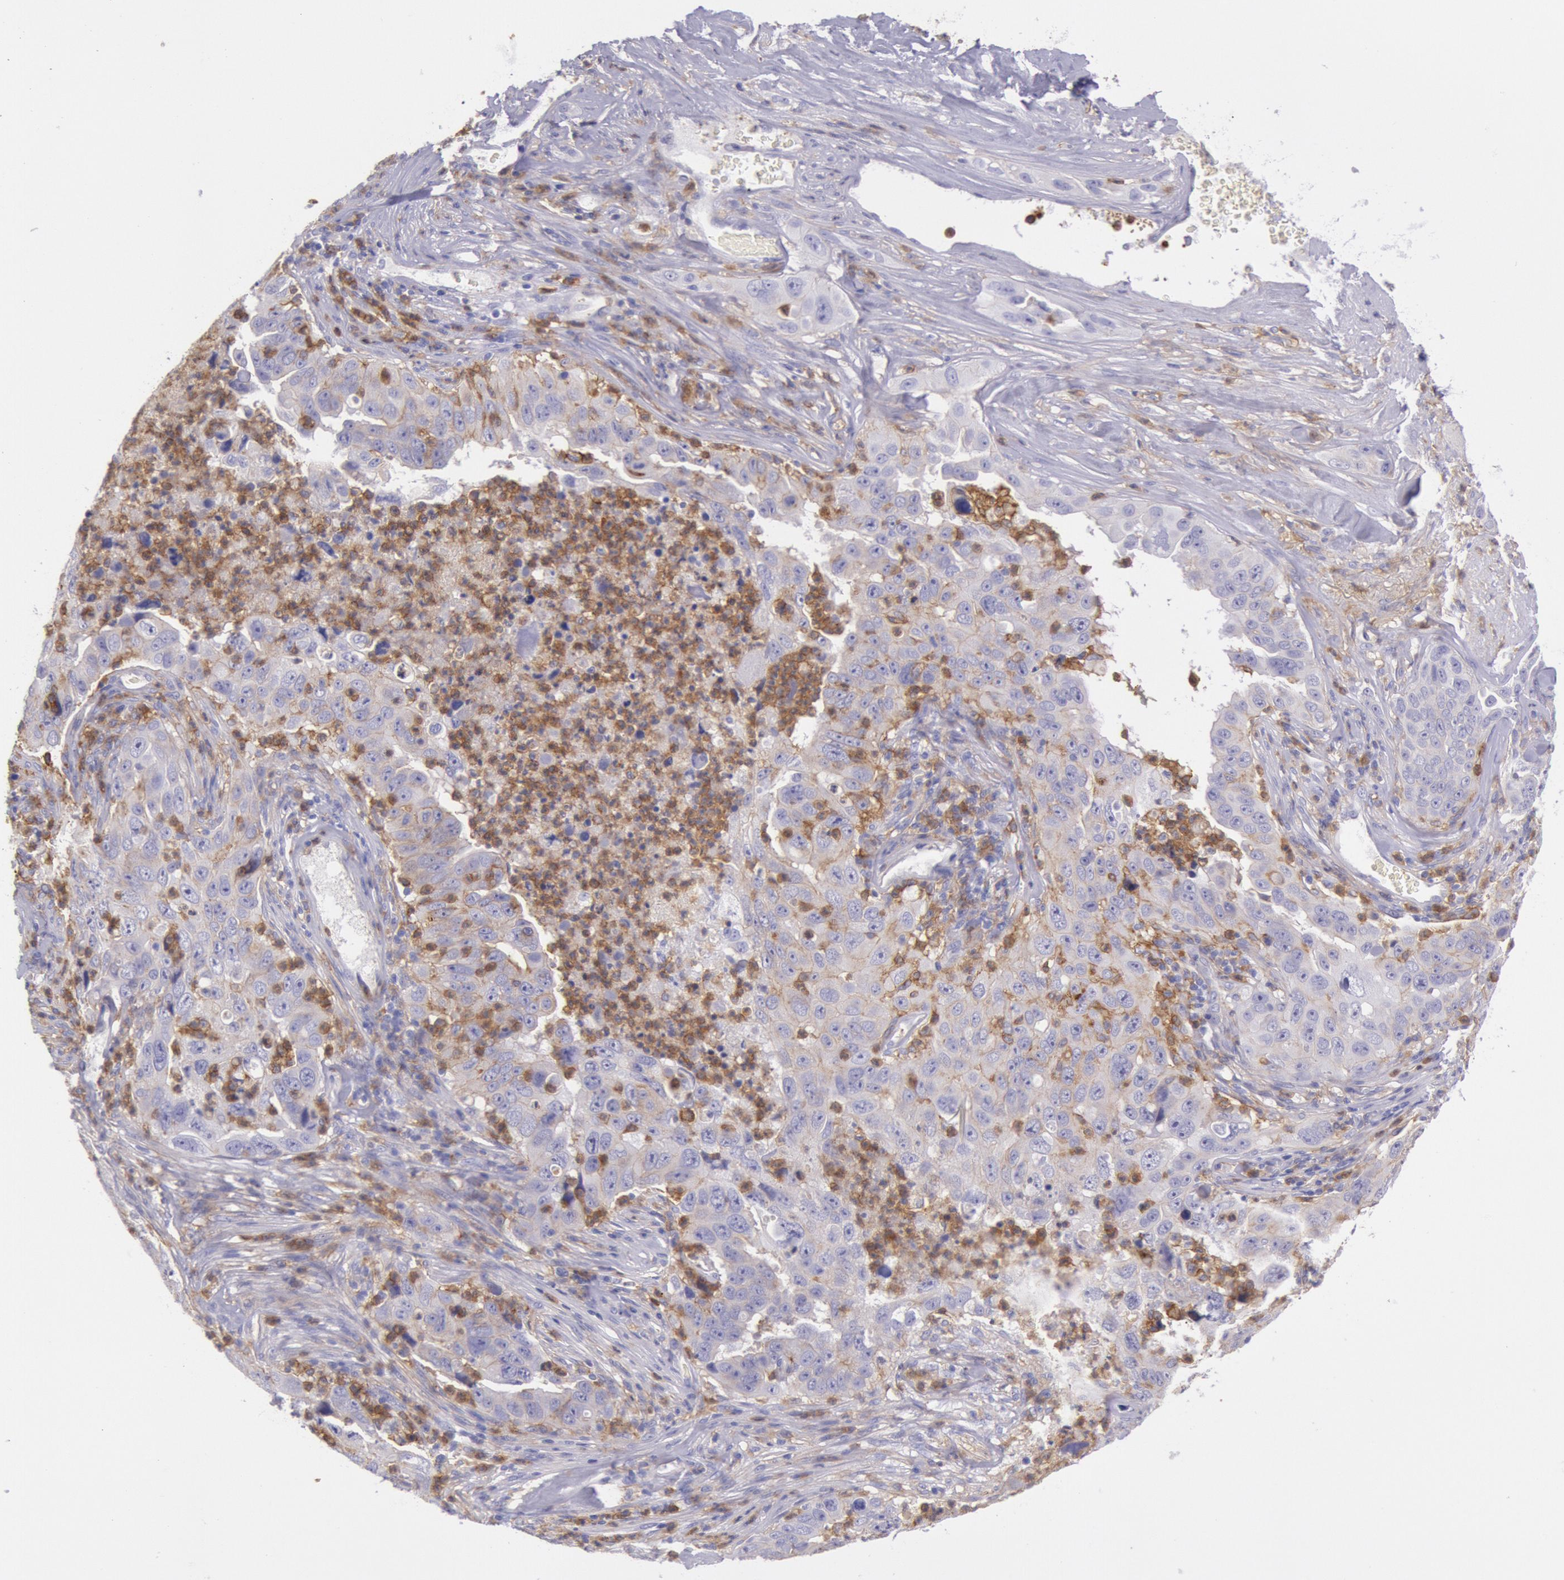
{"staining": {"intensity": "weak", "quantity": "<25%", "location": "cytoplasmic/membranous"}, "tissue": "lung cancer", "cell_type": "Tumor cells", "image_type": "cancer", "snomed": [{"axis": "morphology", "description": "Squamous cell carcinoma, NOS"}, {"axis": "topography", "description": "Lung"}], "caption": "IHC of human lung cancer exhibits no positivity in tumor cells.", "gene": "LYN", "patient": {"sex": "male", "age": 64}}